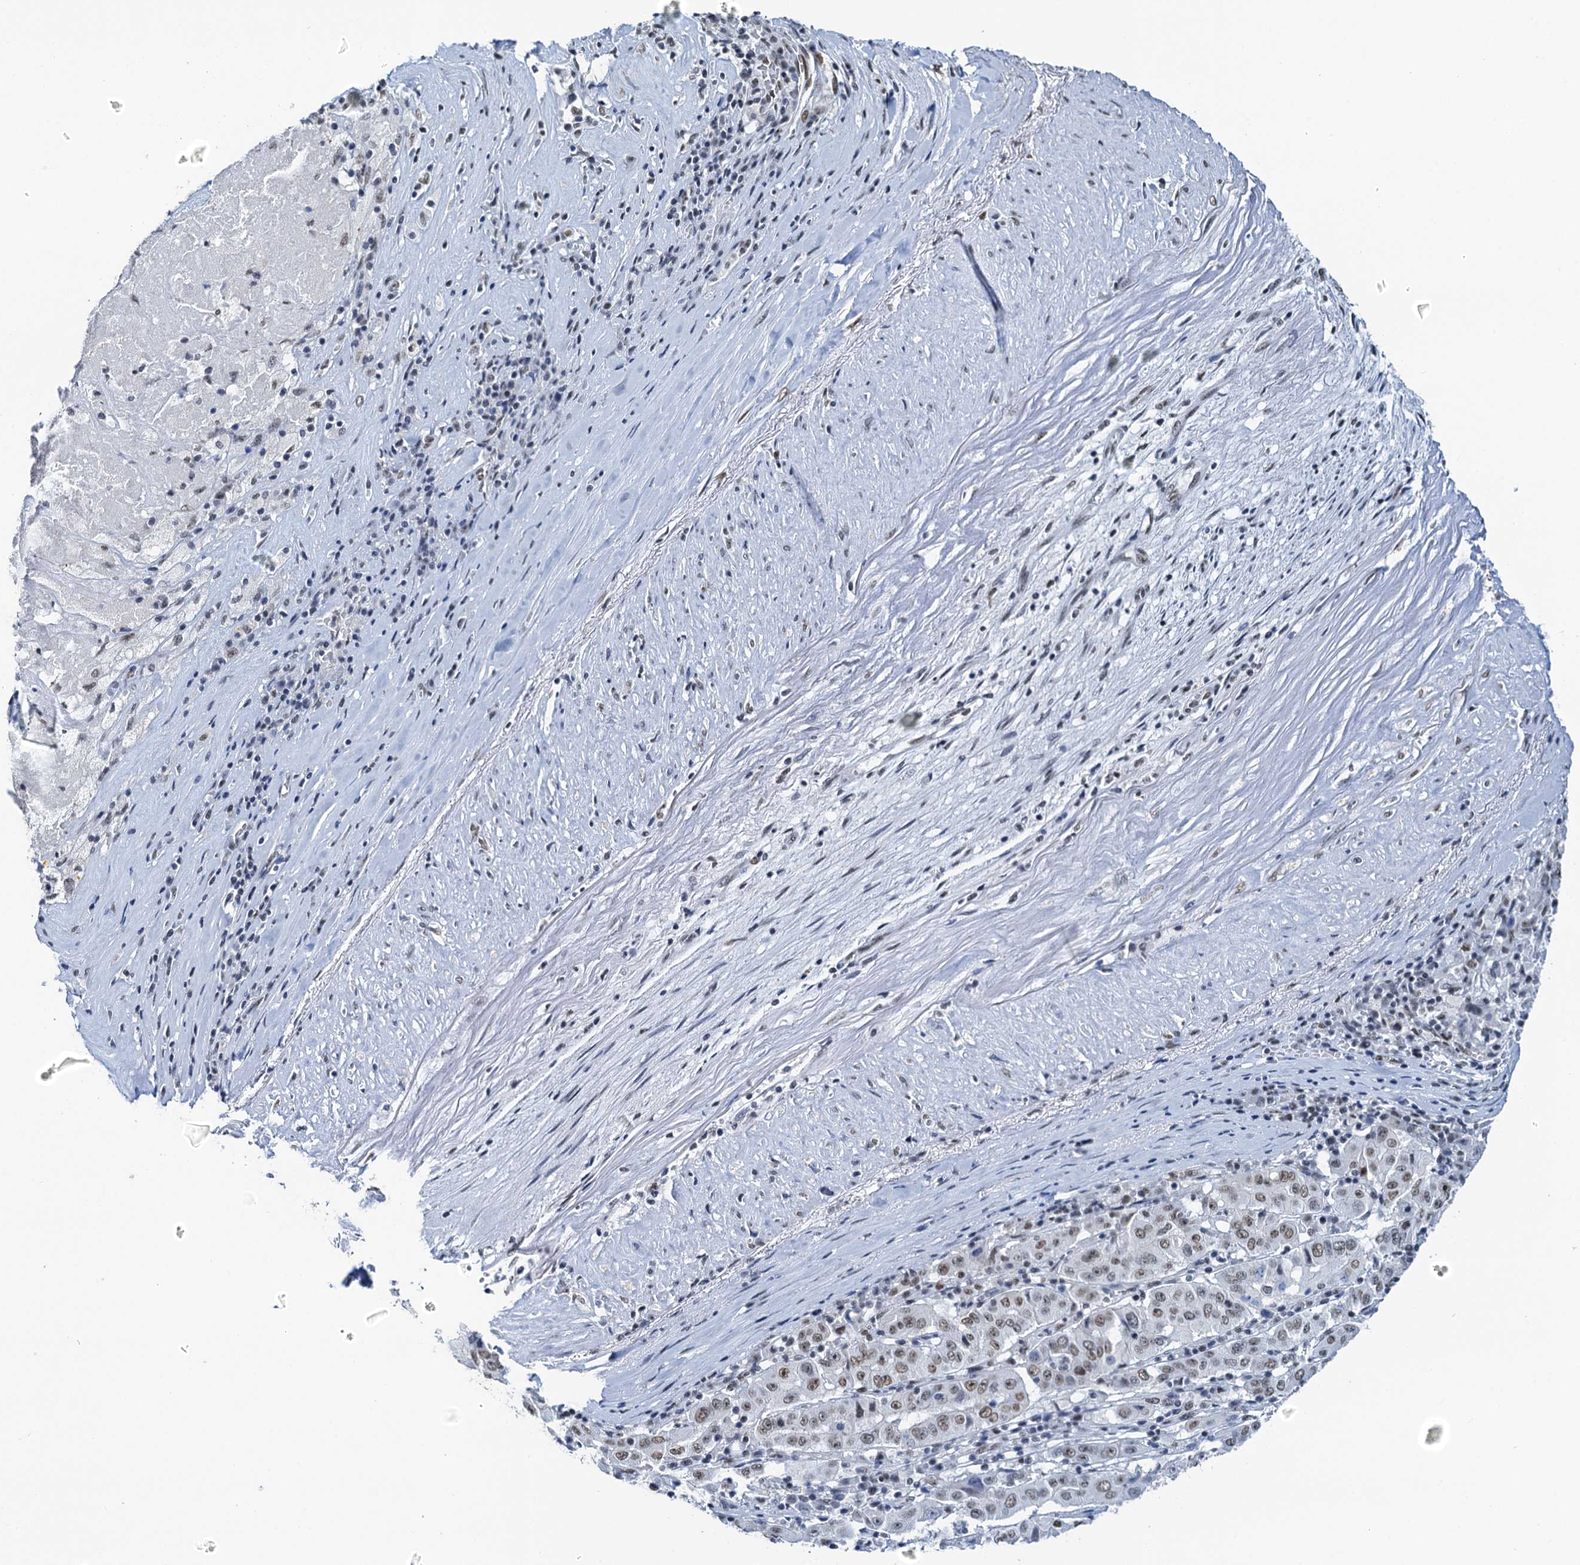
{"staining": {"intensity": "moderate", "quantity": ">75%", "location": "nuclear"}, "tissue": "pancreatic cancer", "cell_type": "Tumor cells", "image_type": "cancer", "snomed": [{"axis": "morphology", "description": "Adenocarcinoma, NOS"}, {"axis": "topography", "description": "Pancreas"}], "caption": "A high-resolution photomicrograph shows immunohistochemistry (IHC) staining of adenocarcinoma (pancreatic), which exhibits moderate nuclear staining in approximately >75% of tumor cells.", "gene": "SLTM", "patient": {"sex": "male", "age": 63}}